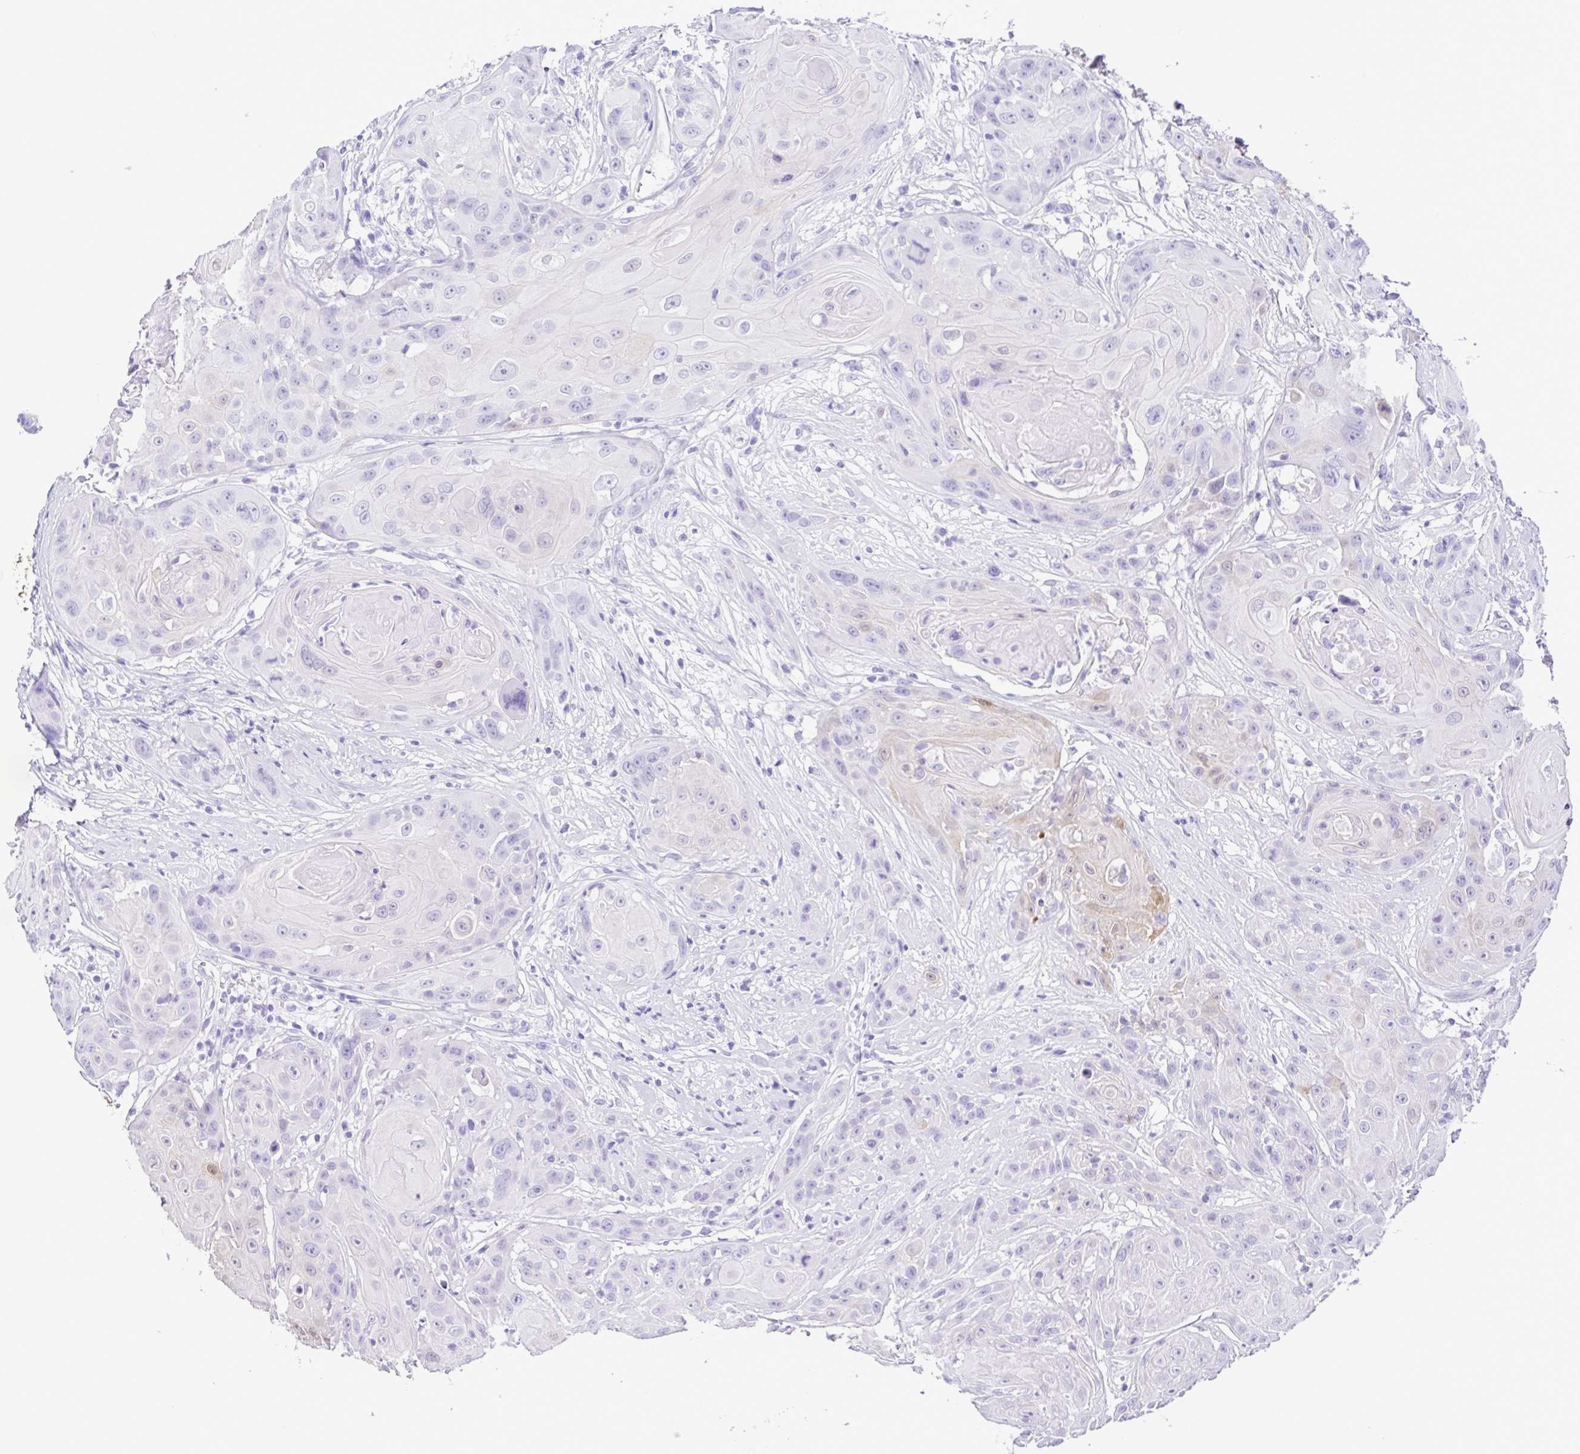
{"staining": {"intensity": "moderate", "quantity": "<25%", "location": "cytoplasmic/membranous,nuclear"}, "tissue": "head and neck cancer", "cell_type": "Tumor cells", "image_type": "cancer", "snomed": [{"axis": "morphology", "description": "Squamous cell carcinoma, NOS"}, {"axis": "topography", "description": "Skin"}, {"axis": "topography", "description": "Head-Neck"}], "caption": "Head and neck squamous cell carcinoma was stained to show a protein in brown. There is low levels of moderate cytoplasmic/membranous and nuclear positivity in about <25% of tumor cells.", "gene": "CASP14", "patient": {"sex": "male", "age": 80}}